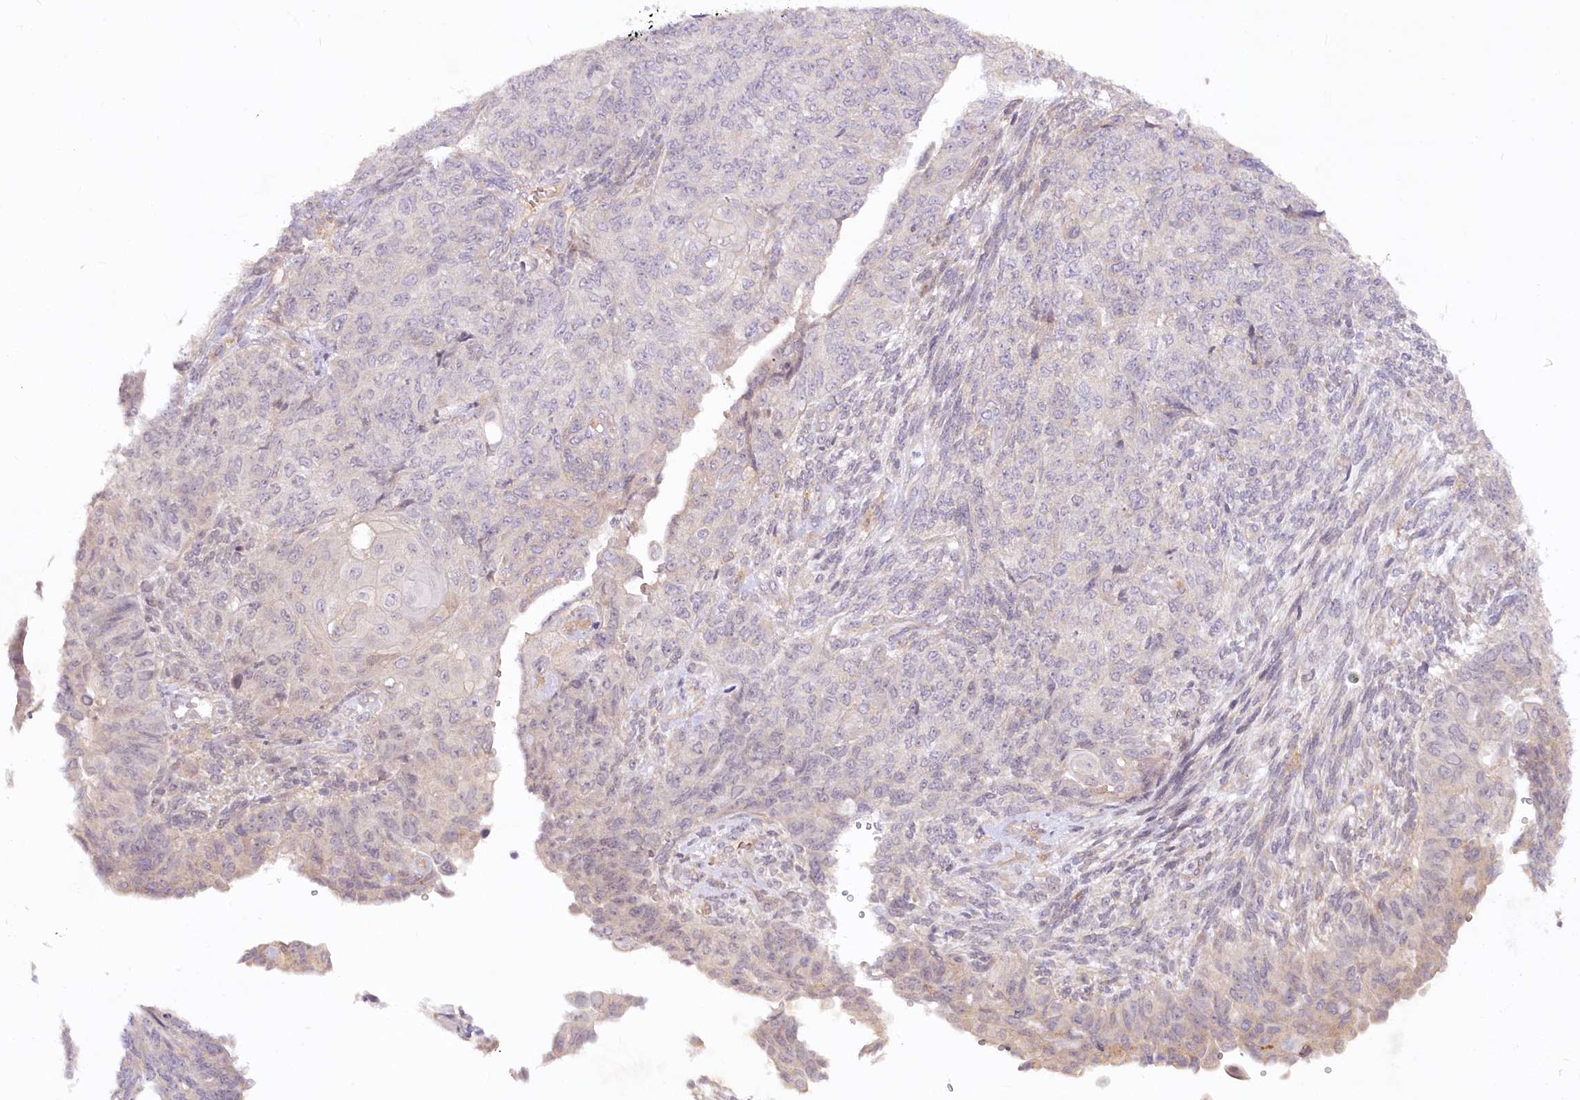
{"staining": {"intensity": "weak", "quantity": "<25%", "location": "cytoplasmic/membranous"}, "tissue": "endometrial cancer", "cell_type": "Tumor cells", "image_type": "cancer", "snomed": [{"axis": "morphology", "description": "Adenocarcinoma, NOS"}, {"axis": "topography", "description": "Endometrium"}], "caption": "Endometrial cancer (adenocarcinoma) stained for a protein using IHC shows no positivity tumor cells.", "gene": "EFHC2", "patient": {"sex": "female", "age": 32}}